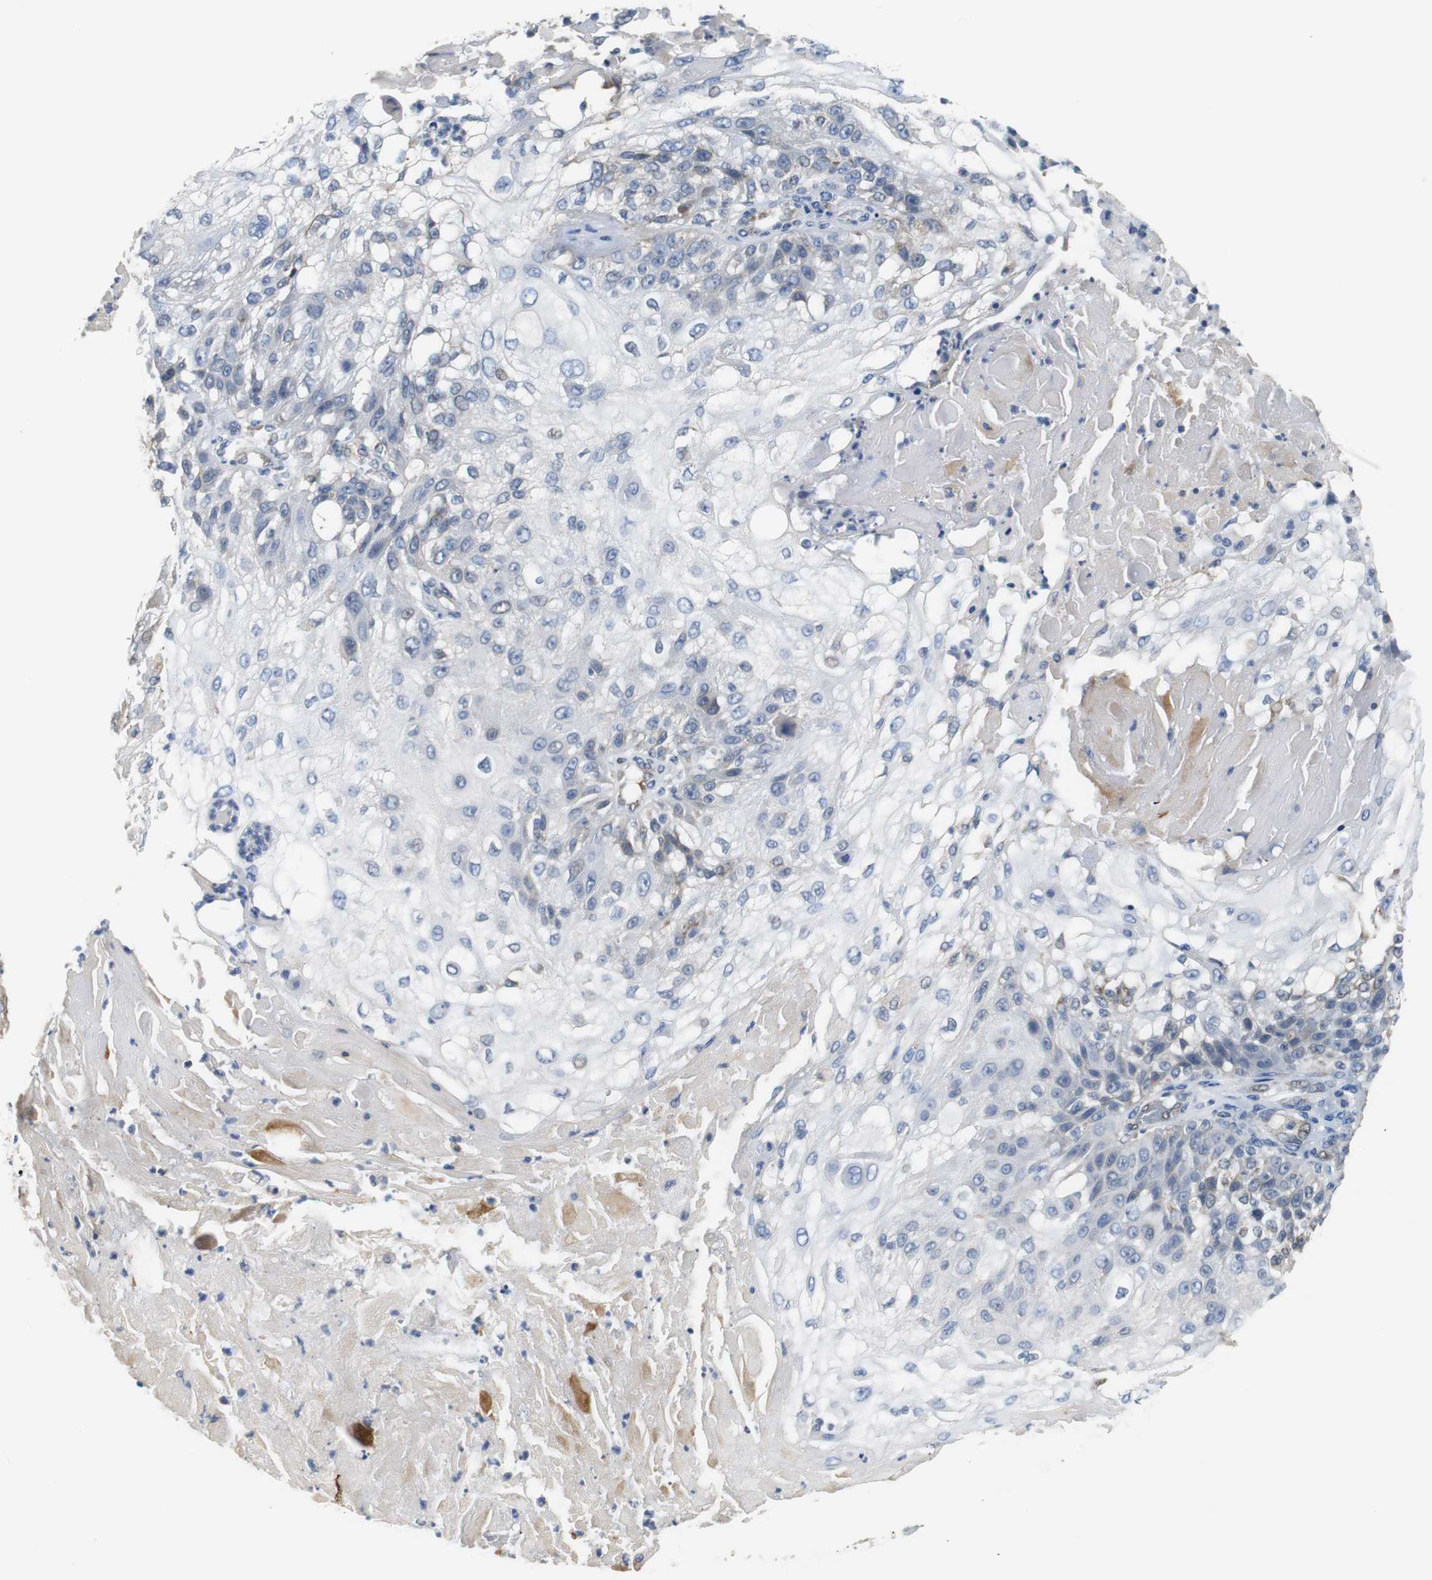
{"staining": {"intensity": "negative", "quantity": "none", "location": "none"}, "tissue": "skin cancer", "cell_type": "Tumor cells", "image_type": "cancer", "snomed": [{"axis": "morphology", "description": "Normal tissue, NOS"}, {"axis": "morphology", "description": "Squamous cell carcinoma, NOS"}, {"axis": "topography", "description": "Skin"}], "caption": "Immunohistochemical staining of skin cancer reveals no significant expression in tumor cells.", "gene": "PDIA4", "patient": {"sex": "female", "age": 83}}